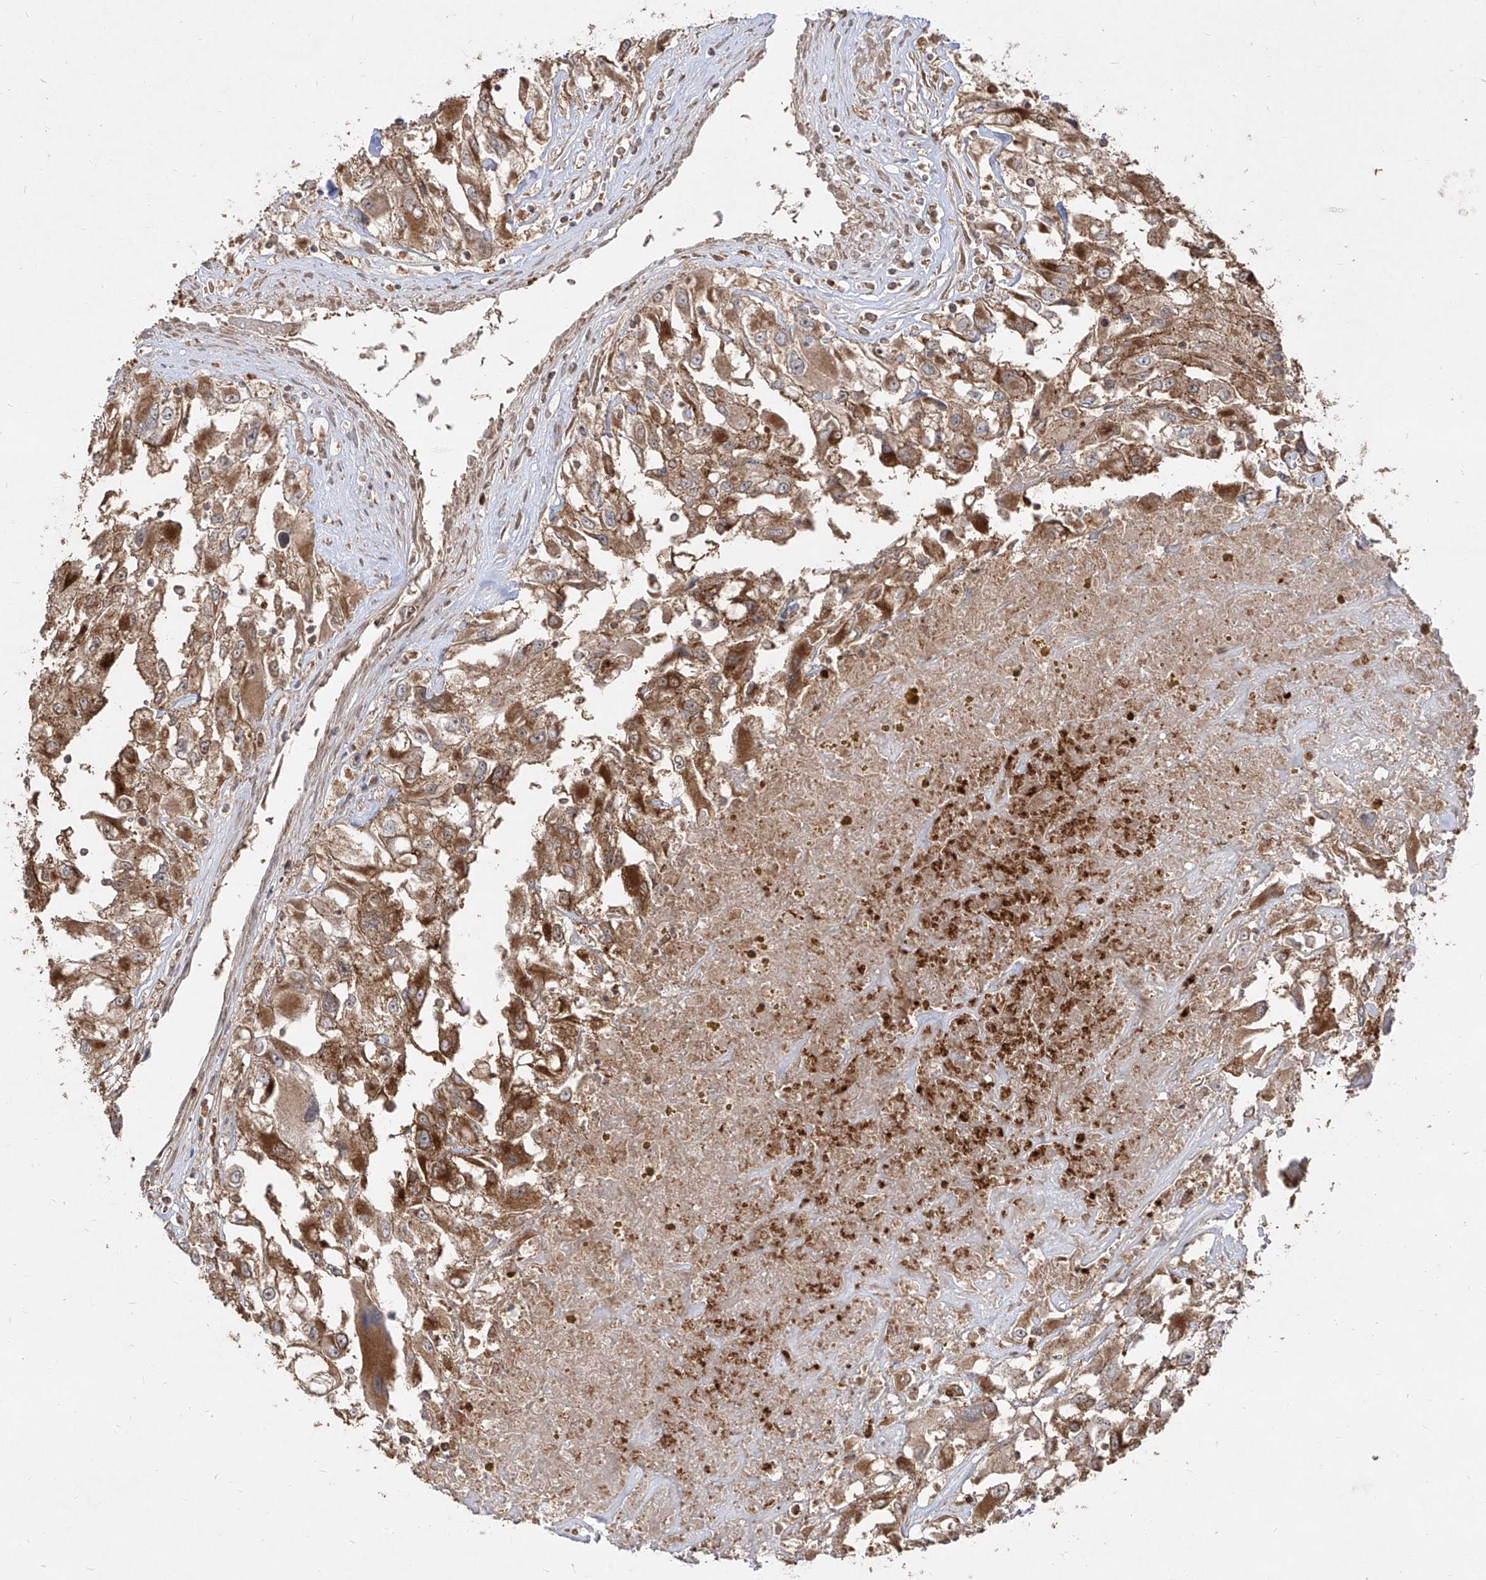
{"staining": {"intensity": "moderate", "quantity": ">75%", "location": "cytoplasmic/membranous"}, "tissue": "renal cancer", "cell_type": "Tumor cells", "image_type": "cancer", "snomed": [{"axis": "morphology", "description": "Adenocarcinoma, NOS"}, {"axis": "topography", "description": "Kidney"}], "caption": "Adenocarcinoma (renal) stained with DAB IHC exhibits medium levels of moderate cytoplasmic/membranous positivity in approximately >75% of tumor cells.", "gene": "AIM2", "patient": {"sex": "female", "age": 52}}